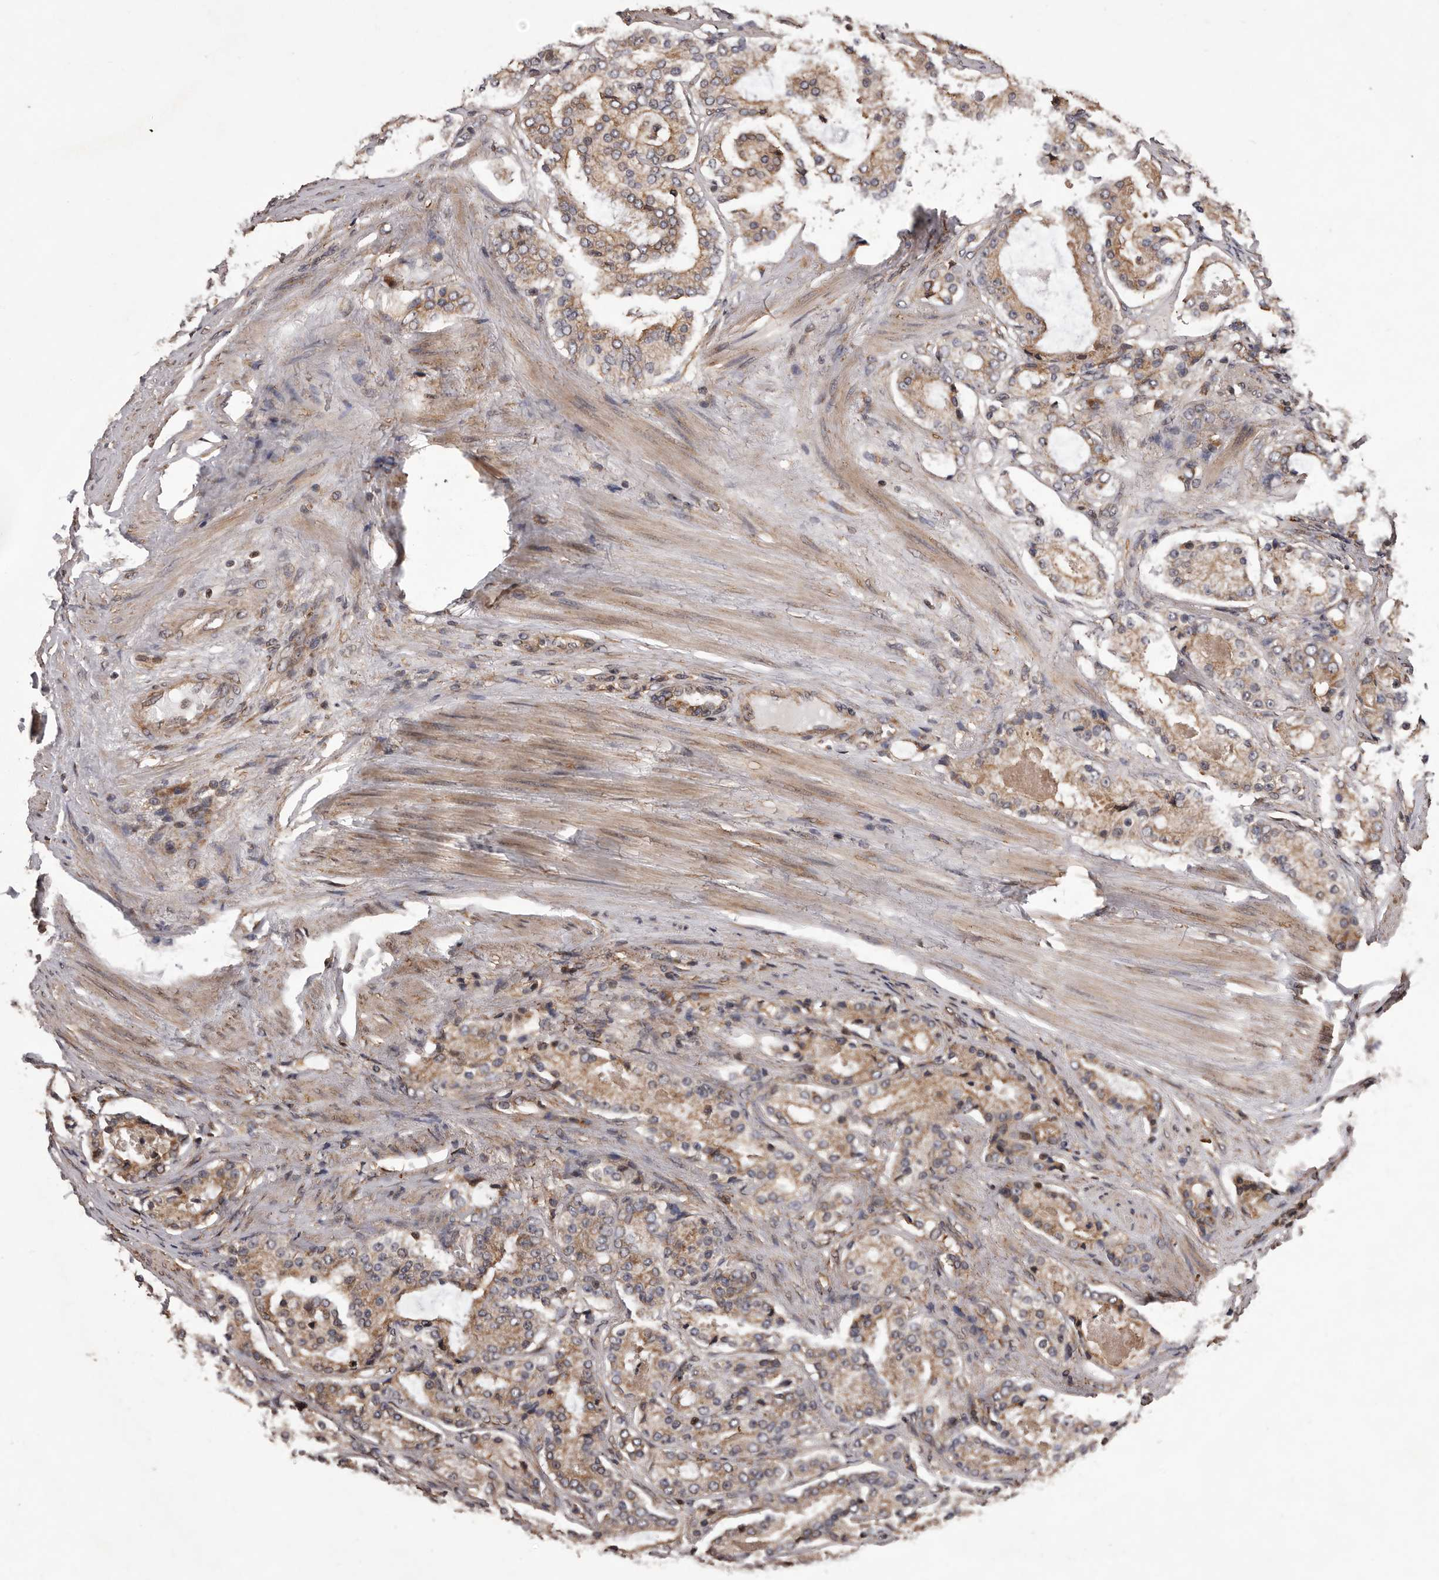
{"staining": {"intensity": "moderate", "quantity": ">75%", "location": "cytoplasmic/membranous"}, "tissue": "prostate cancer", "cell_type": "Tumor cells", "image_type": "cancer", "snomed": [{"axis": "morphology", "description": "Adenocarcinoma, Medium grade"}, {"axis": "topography", "description": "Prostate"}], "caption": "The micrograph reveals immunohistochemical staining of prostate cancer (adenocarcinoma (medium-grade)). There is moderate cytoplasmic/membranous staining is present in approximately >75% of tumor cells.", "gene": "GADD45B", "patient": {"sex": "male", "age": 72}}